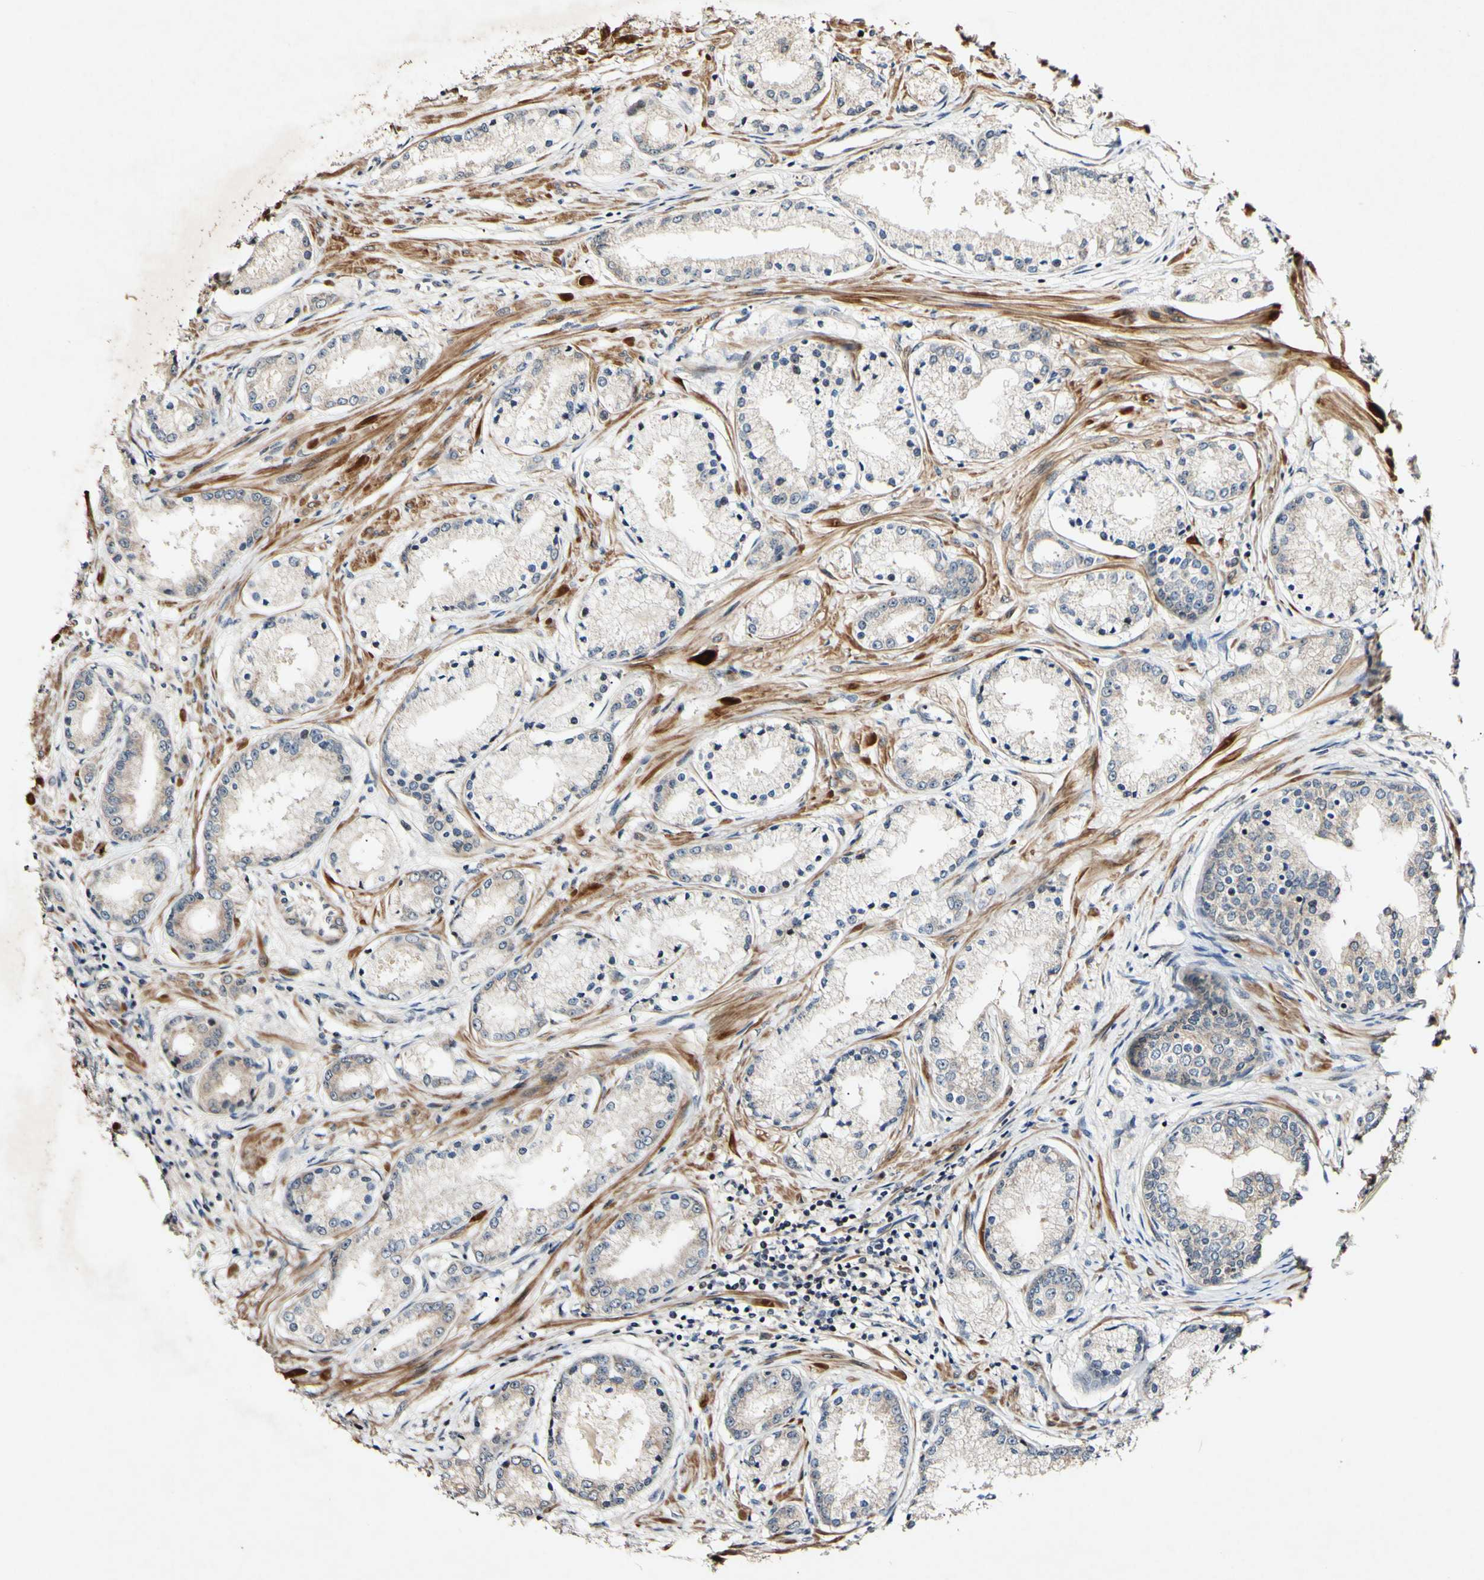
{"staining": {"intensity": "weak", "quantity": ">75%", "location": "cytoplasmic/membranous"}, "tissue": "prostate cancer", "cell_type": "Tumor cells", "image_type": "cancer", "snomed": [{"axis": "morphology", "description": "Adenocarcinoma, High grade"}, {"axis": "topography", "description": "Prostate"}], "caption": "Protein expression analysis of human prostate adenocarcinoma (high-grade) reveals weak cytoplasmic/membranous expression in about >75% of tumor cells.", "gene": "CSNK1E", "patient": {"sex": "male", "age": 59}}